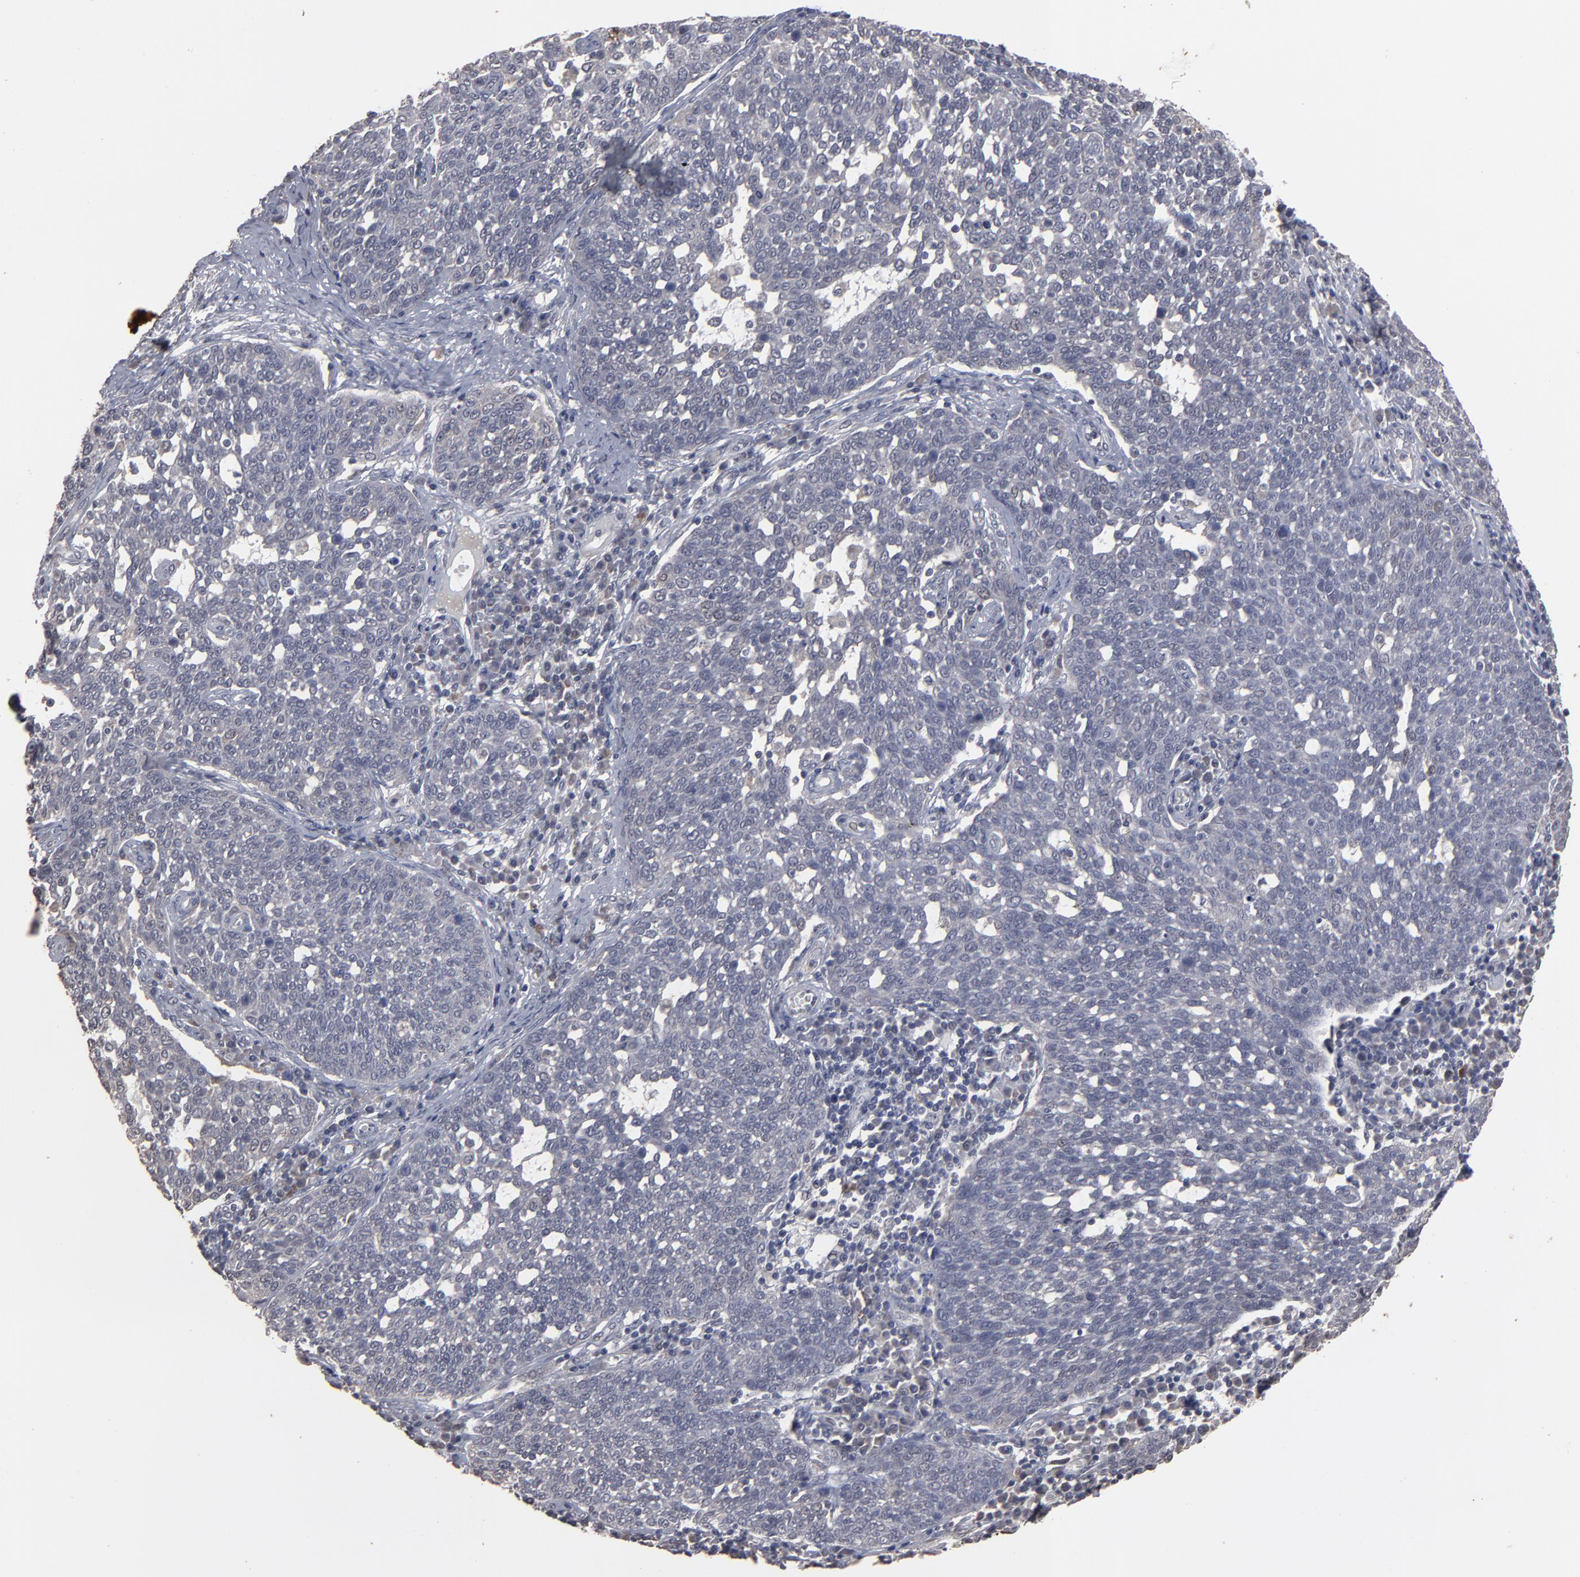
{"staining": {"intensity": "weak", "quantity": "25%-75%", "location": "cytoplasmic/membranous"}, "tissue": "cervical cancer", "cell_type": "Tumor cells", "image_type": "cancer", "snomed": [{"axis": "morphology", "description": "Squamous cell carcinoma, NOS"}, {"axis": "topography", "description": "Cervix"}], "caption": "The photomicrograph exhibits a brown stain indicating the presence of a protein in the cytoplasmic/membranous of tumor cells in squamous cell carcinoma (cervical).", "gene": "SLC22A17", "patient": {"sex": "female", "age": 34}}